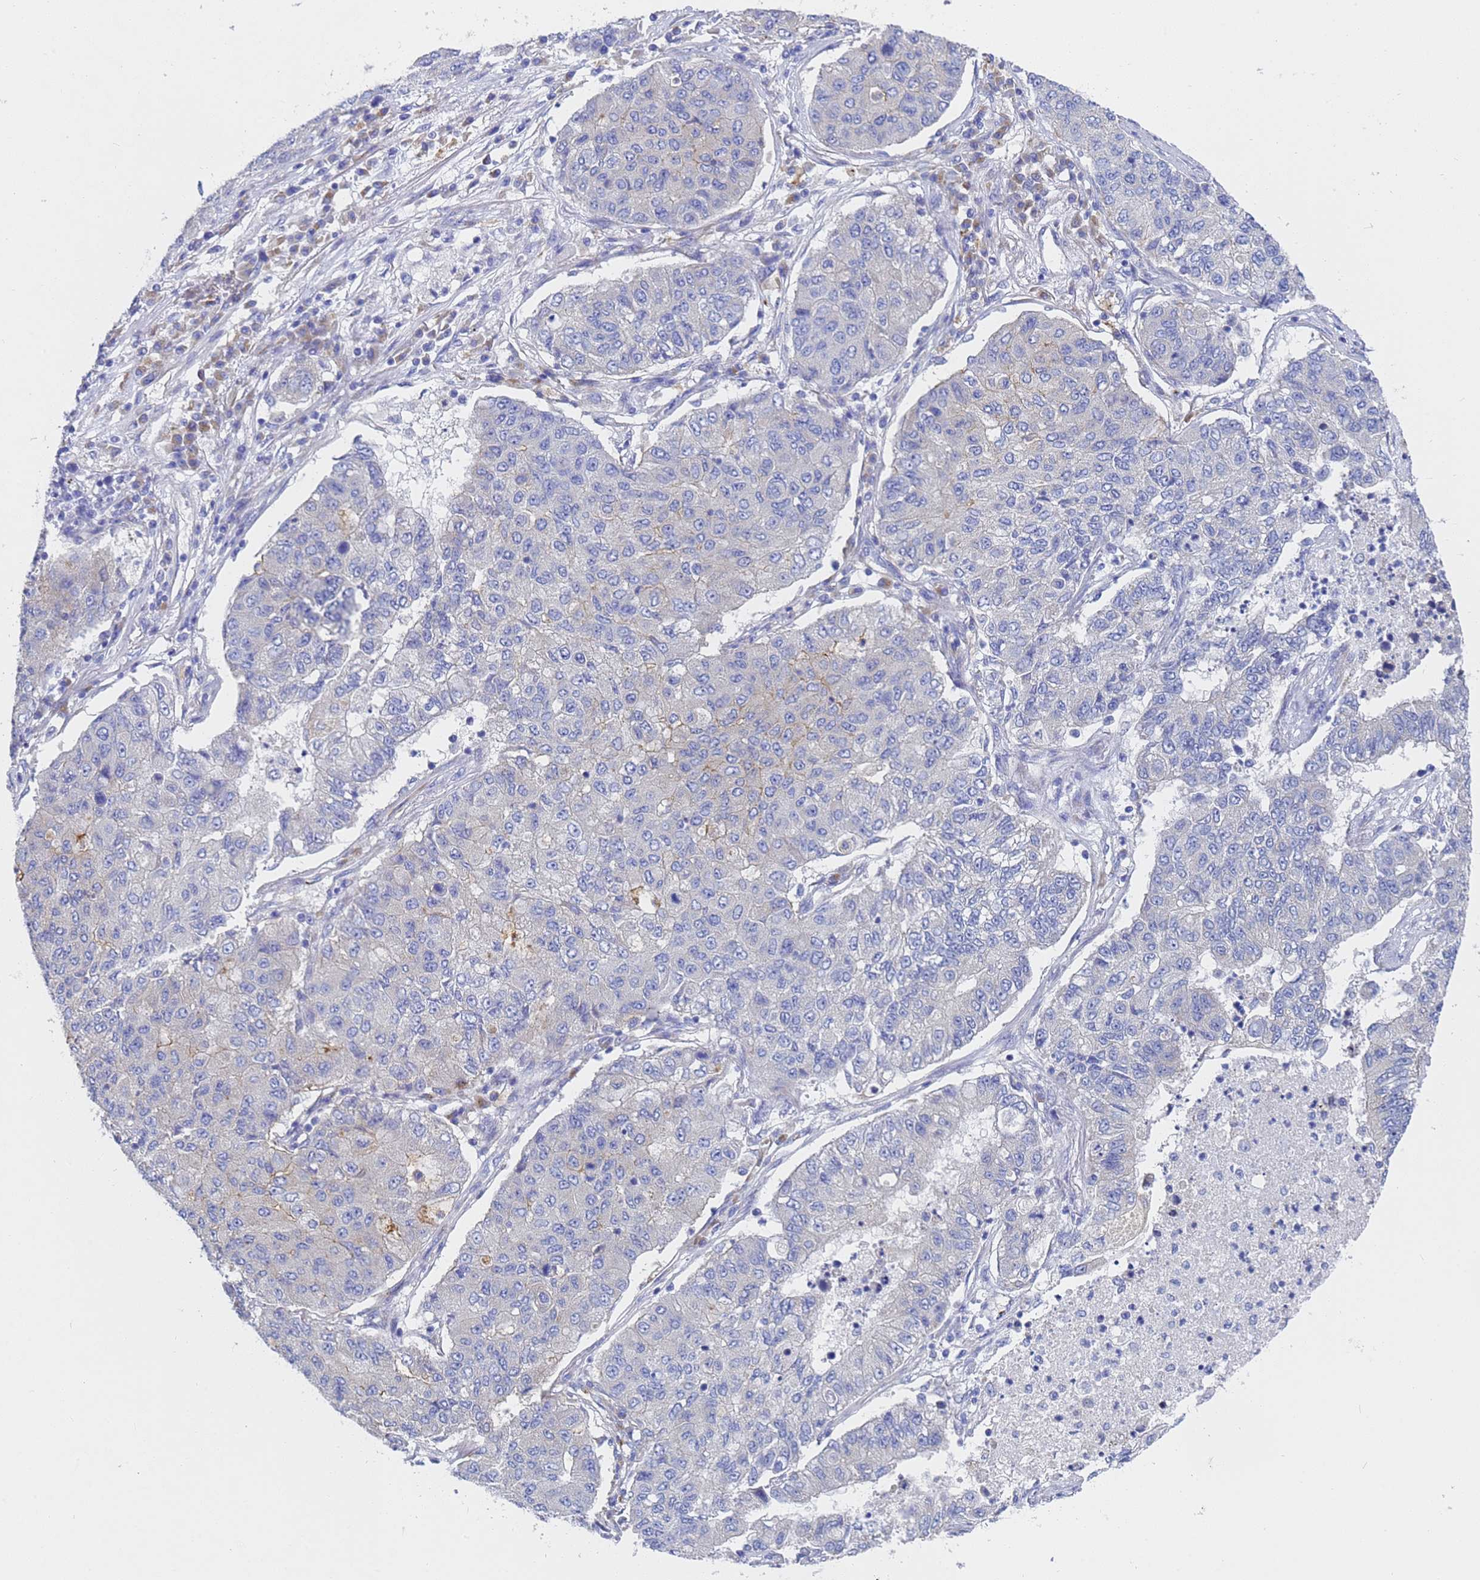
{"staining": {"intensity": "weak", "quantity": "<25%", "location": "cytoplasmic/membranous"}, "tissue": "lung cancer", "cell_type": "Tumor cells", "image_type": "cancer", "snomed": [{"axis": "morphology", "description": "Squamous cell carcinoma, NOS"}, {"axis": "topography", "description": "Lung"}], "caption": "This micrograph is of lung cancer stained with IHC to label a protein in brown with the nuclei are counter-stained blue. There is no staining in tumor cells.", "gene": "TM4SF4", "patient": {"sex": "male", "age": 74}}